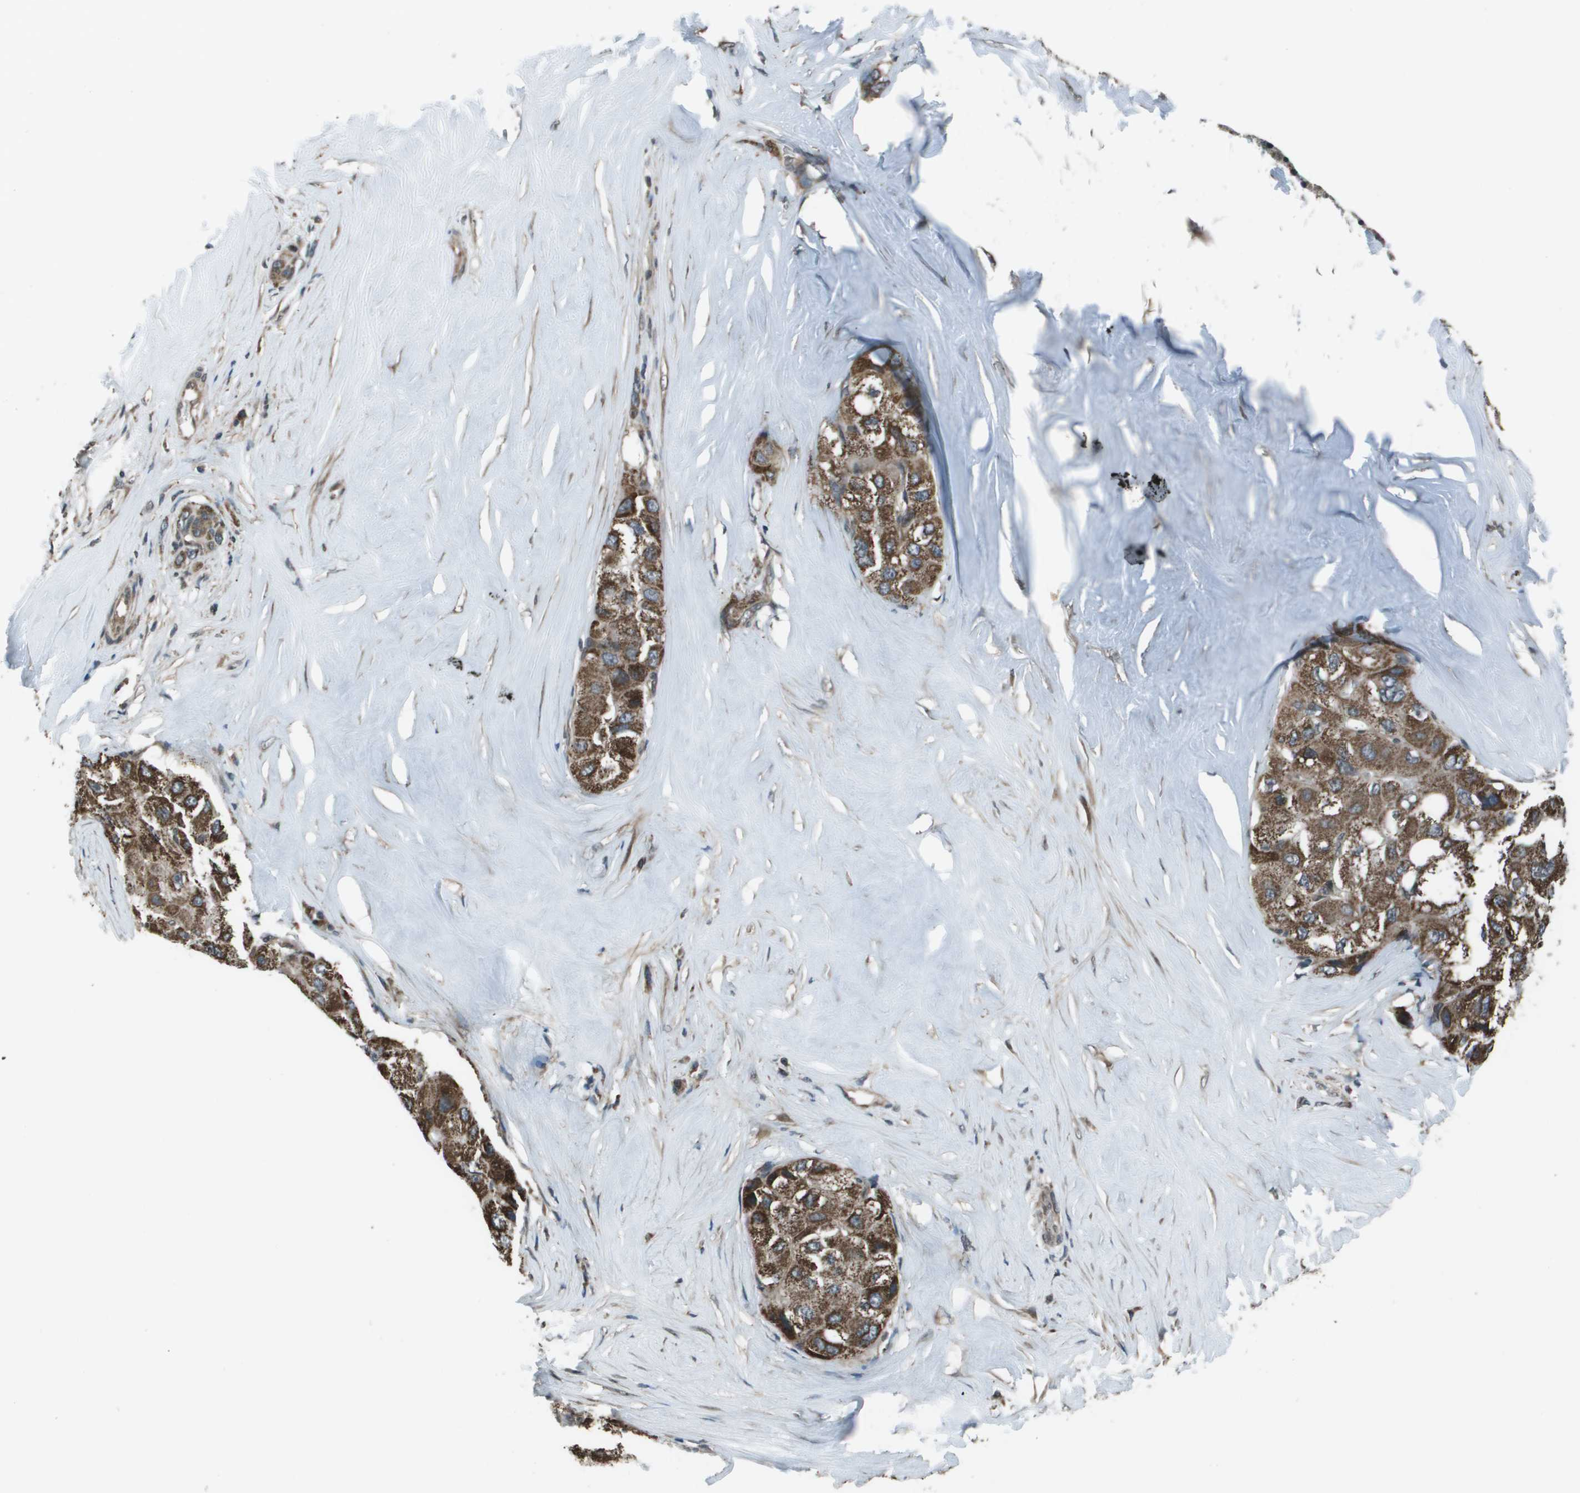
{"staining": {"intensity": "moderate", "quantity": ">75%", "location": "cytoplasmic/membranous"}, "tissue": "liver cancer", "cell_type": "Tumor cells", "image_type": "cancer", "snomed": [{"axis": "morphology", "description": "Carcinoma, Hepatocellular, NOS"}, {"axis": "topography", "description": "Liver"}], "caption": "Human liver hepatocellular carcinoma stained with a protein marker displays moderate staining in tumor cells.", "gene": "PPFIA1", "patient": {"sex": "male", "age": 80}}